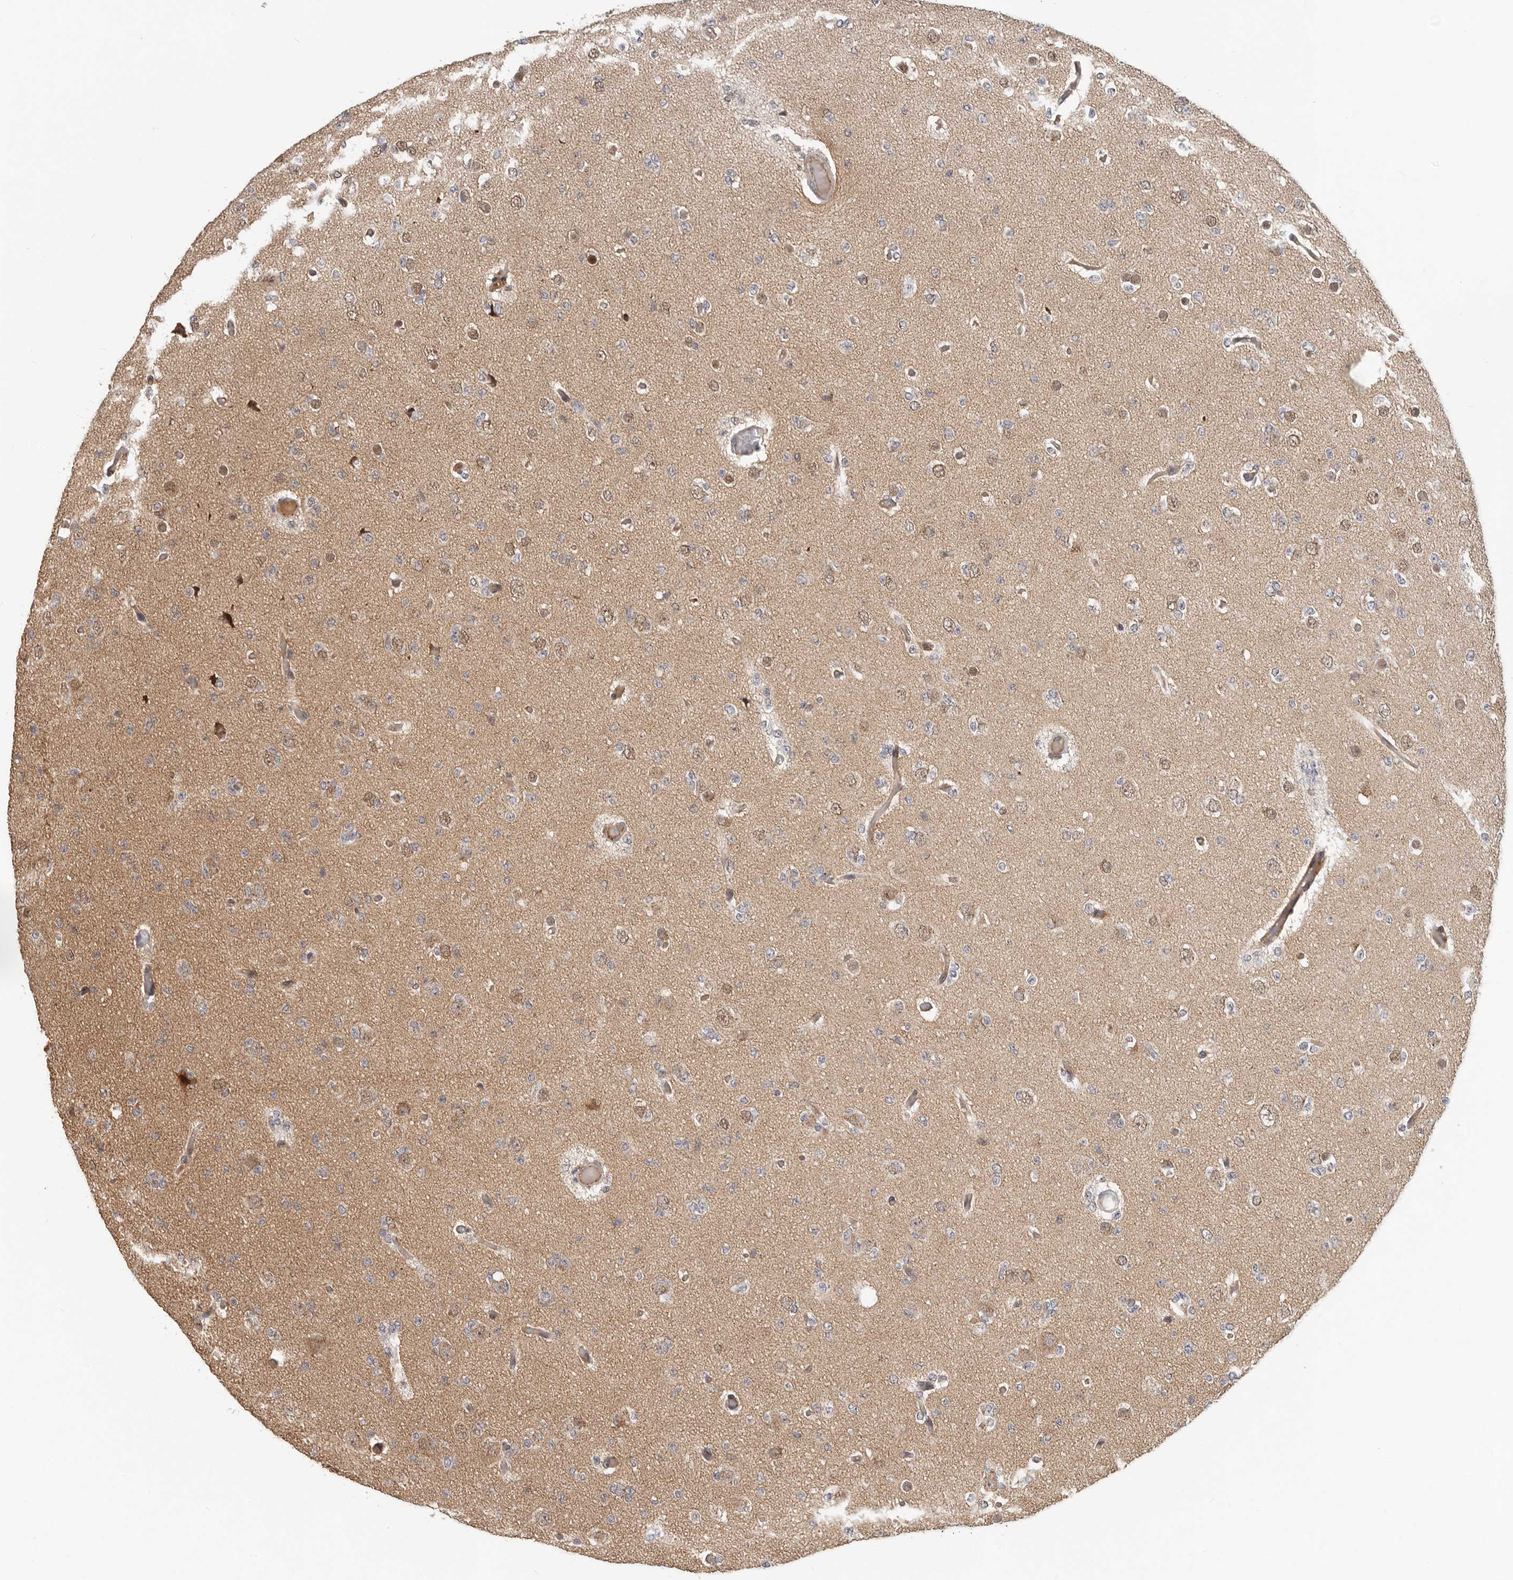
{"staining": {"intensity": "moderate", "quantity": "<25%", "location": "cytoplasmic/membranous"}, "tissue": "glioma", "cell_type": "Tumor cells", "image_type": "cancer", "snomed": [{"axis": "morphology", "description": "Glioma, malignant, Low grade"}, {"axis": "topography", "description": "Brain"}], "caption": "Protein staining of glioma tissue displays moderate cytoplasmic/membranous positivity in approximately <25% of tumor cells.", "gene": "RNF157", "patient": {"sex": "female", "age": 22}}